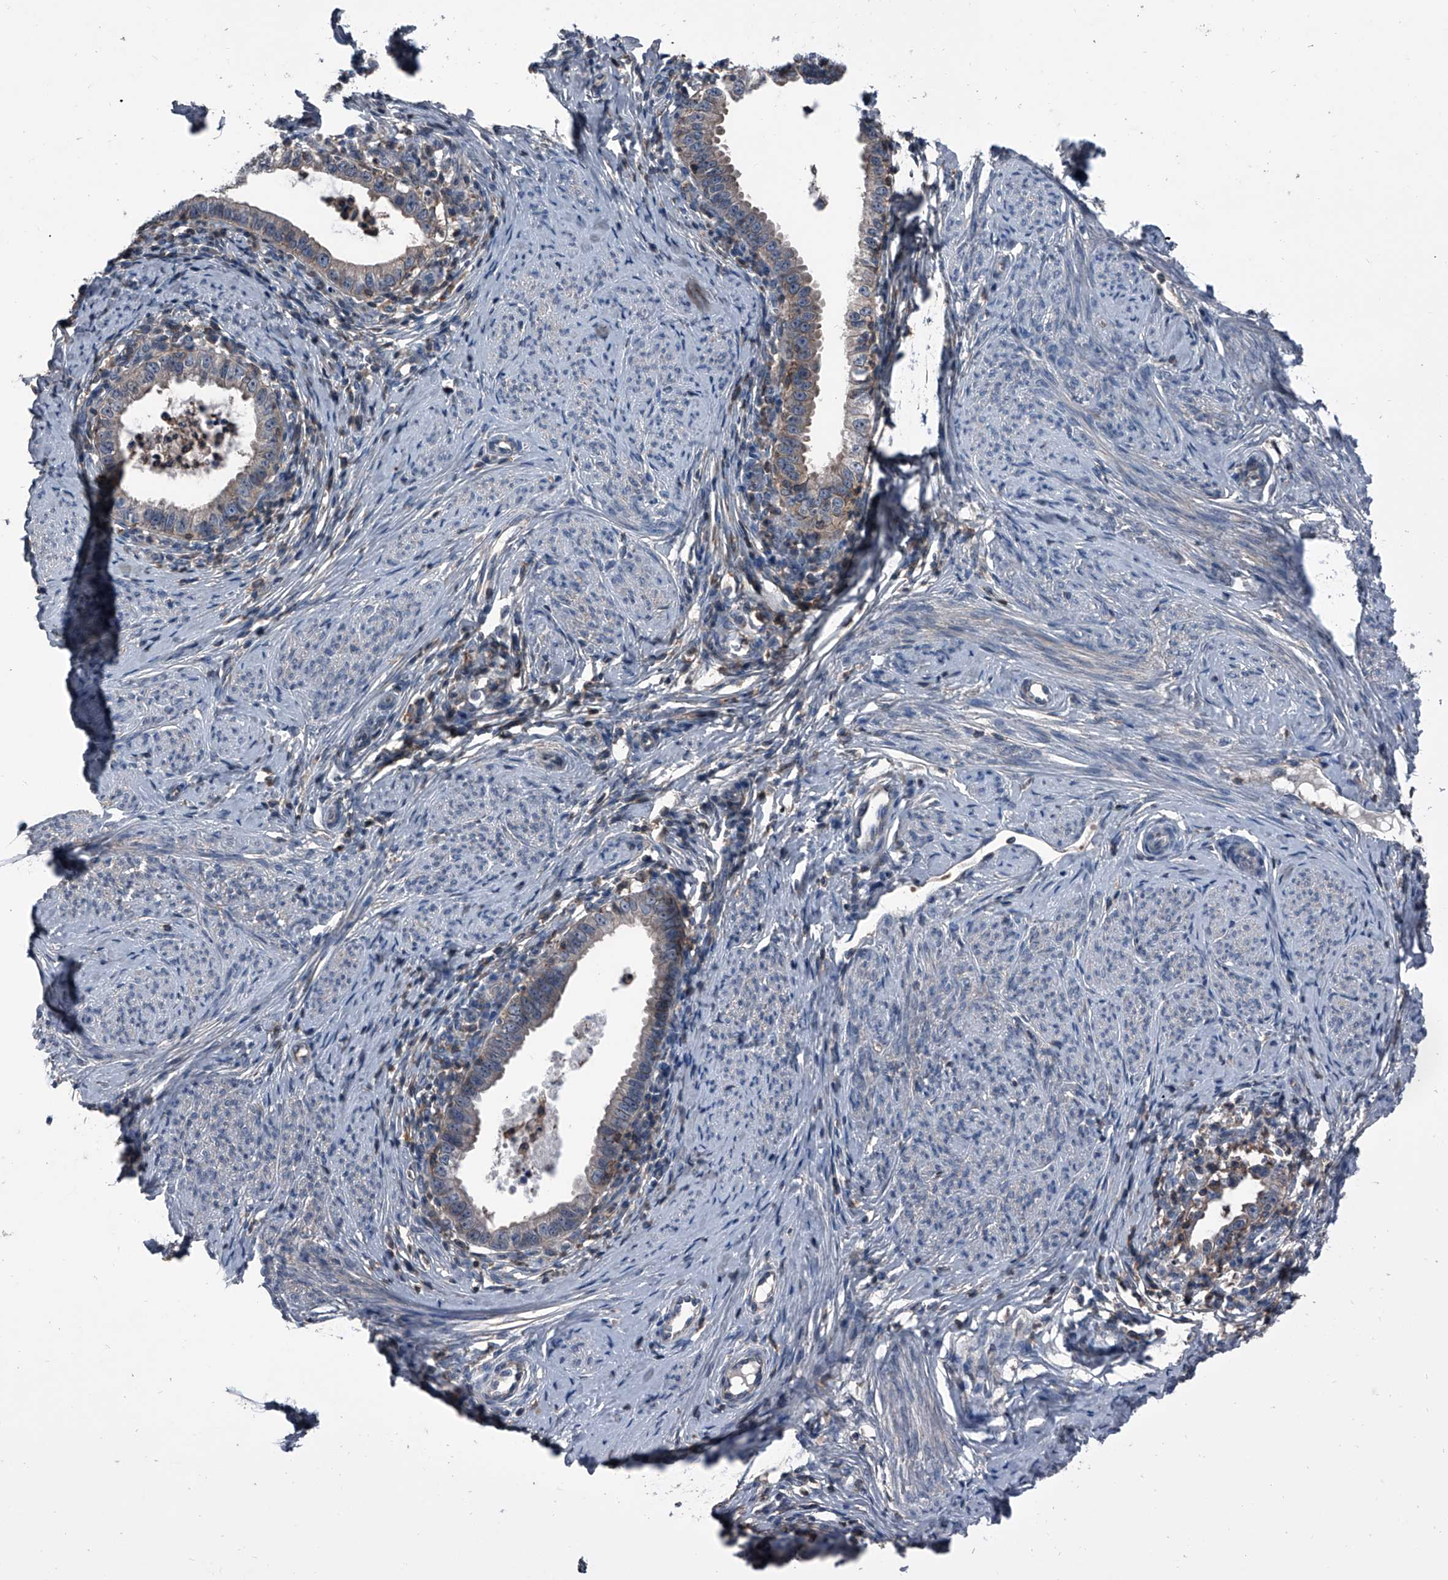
{"staining": {"intensity": "moderate", "quantity": "25%-75%", "location": "cytoplasmic/membranous"}, "tissue": "cervical cancer", "cell_type": "Tumor cells", "image_type": "cancer", "snomed": [{"axis": "morphology", "description": "Adenocarcinoma, NOS"}, {"axis": "topography", "description": "Cervix"}], "caption": "Cervical cancer was stained to show a protein in brown. There is medium levels of moderate cytoplasmic/membranous expression in approximately 25%-75% of tumor cells. (Brightfield microscopy of DAB IHC at high magnification).", "gene": "PIP5K1A", "patient": {"sex": "female", "age": 36}}